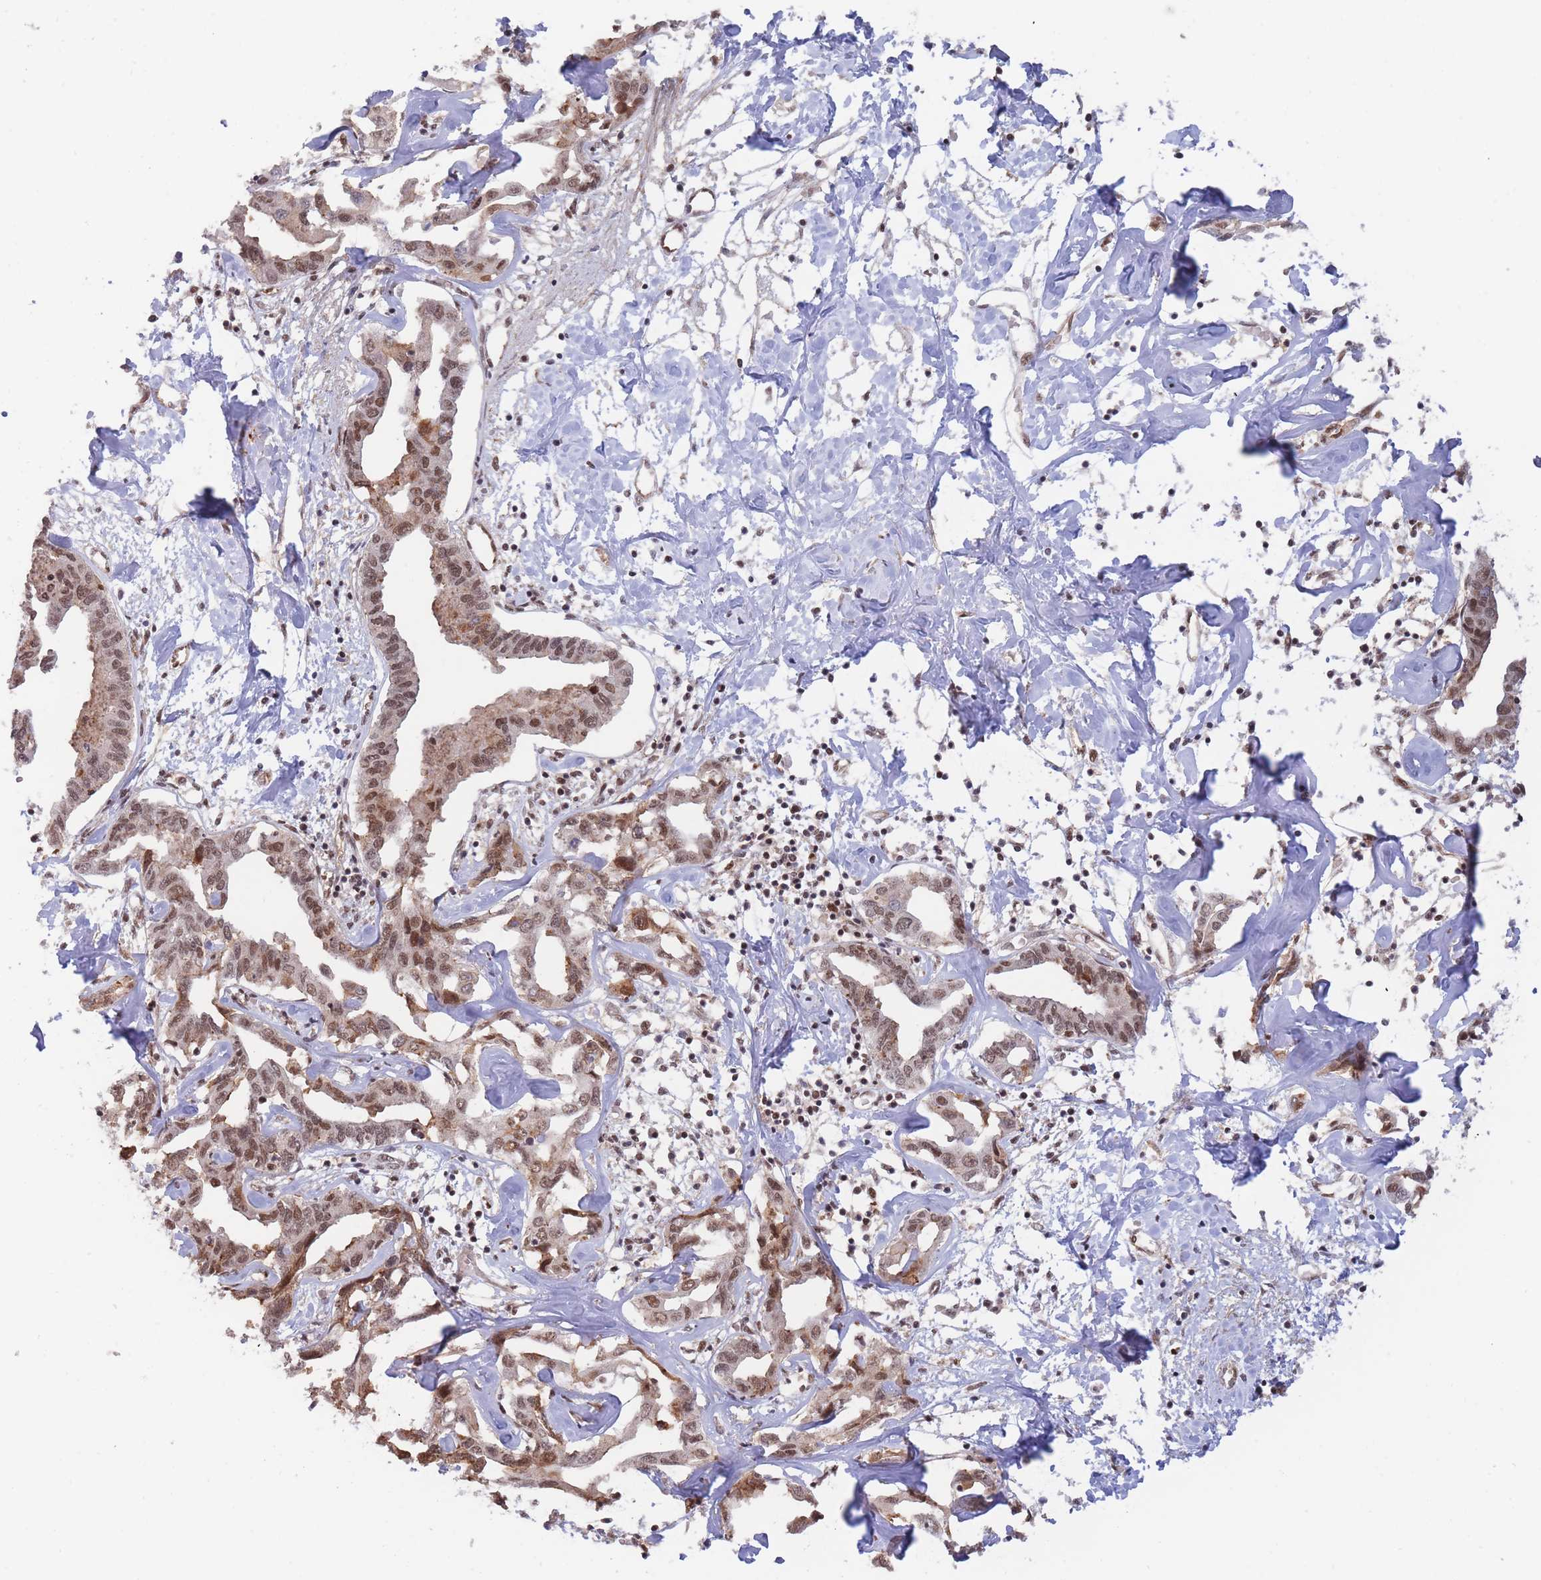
{"staining": {"intensity": "moderate", "quantity": "25%-75%", "location": "cytoplasmic/membranous,nuclear"}, "tissue": "liver cancer", "cell_type": "Tumor cells", "image_type": "cancer", "snomed": [{"axis": "morphology", "description": "Cholangiocarcinoma"}, {"axis": "topography", "description": "Liver"}], "caption": "A brown stain highlights moderate cytoplasmic/membranous and nuclear staining of a protein in human cholangiocarcinoma (liver) tumor cells.", "gene": "BOD1L1", "patient": {"sex": "male", "age": 59}}